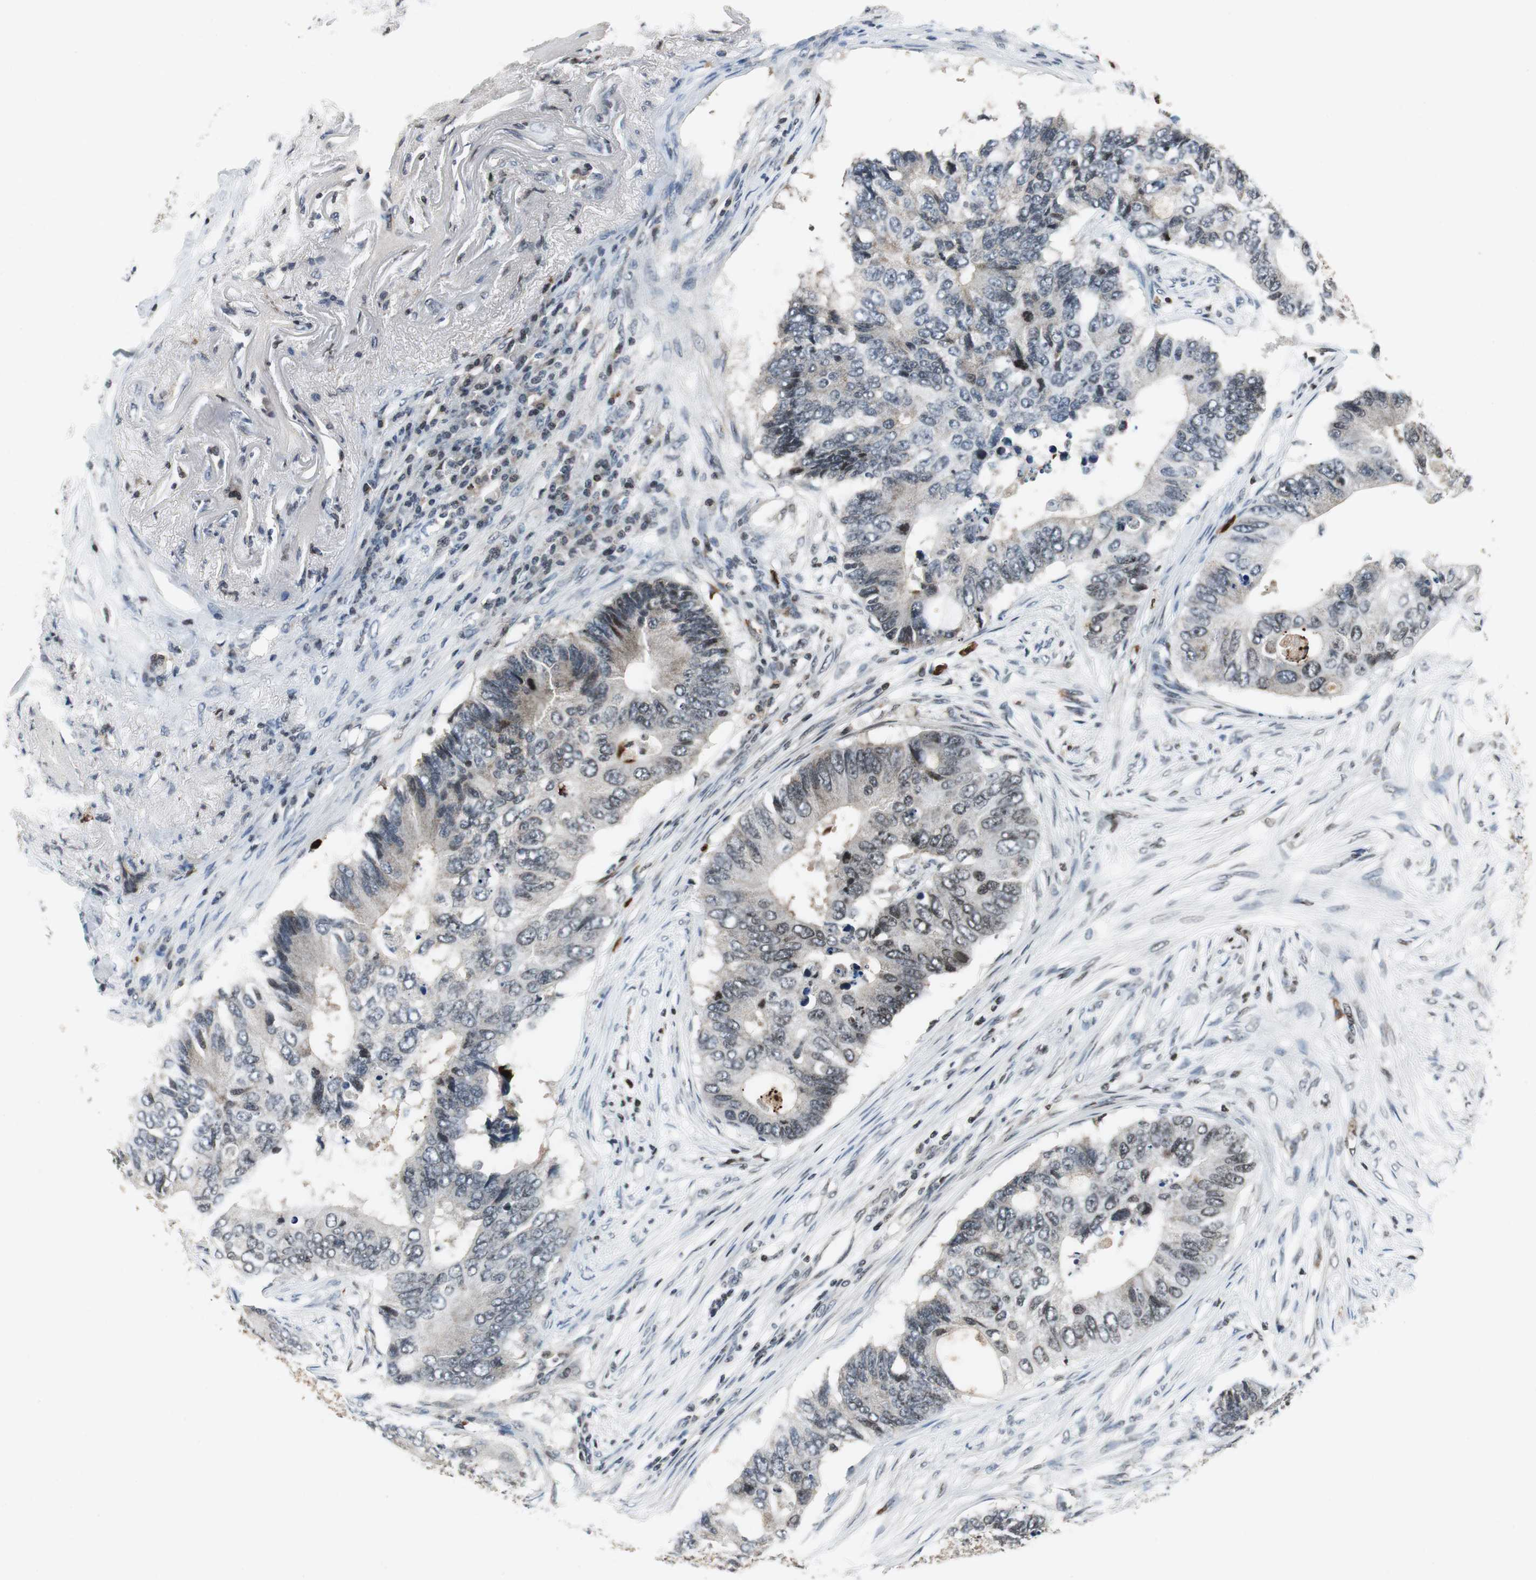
{"staining": {"intensity": "weak", "quantity": "25%-75%", "location": "cytoplasmic/membranous,nuclear"}, "tissue": "colorectal cancer", "cell_type": "Tumor cells", "image_type": "cancer", "snomed": [{"axis": "morphology", "description": "Adenocarcinoma, NOS"}, {"axis": "topography", "description": "Colon"}], "caption": "Protein staining displays weak cytoplasmic/membranous and nuclear staining in about 25%-75% of tumor cells in colorectal cancer (adenocarcinoma).", "gene": "ORM1", "patient": {"sex": "male", "age": 71}}